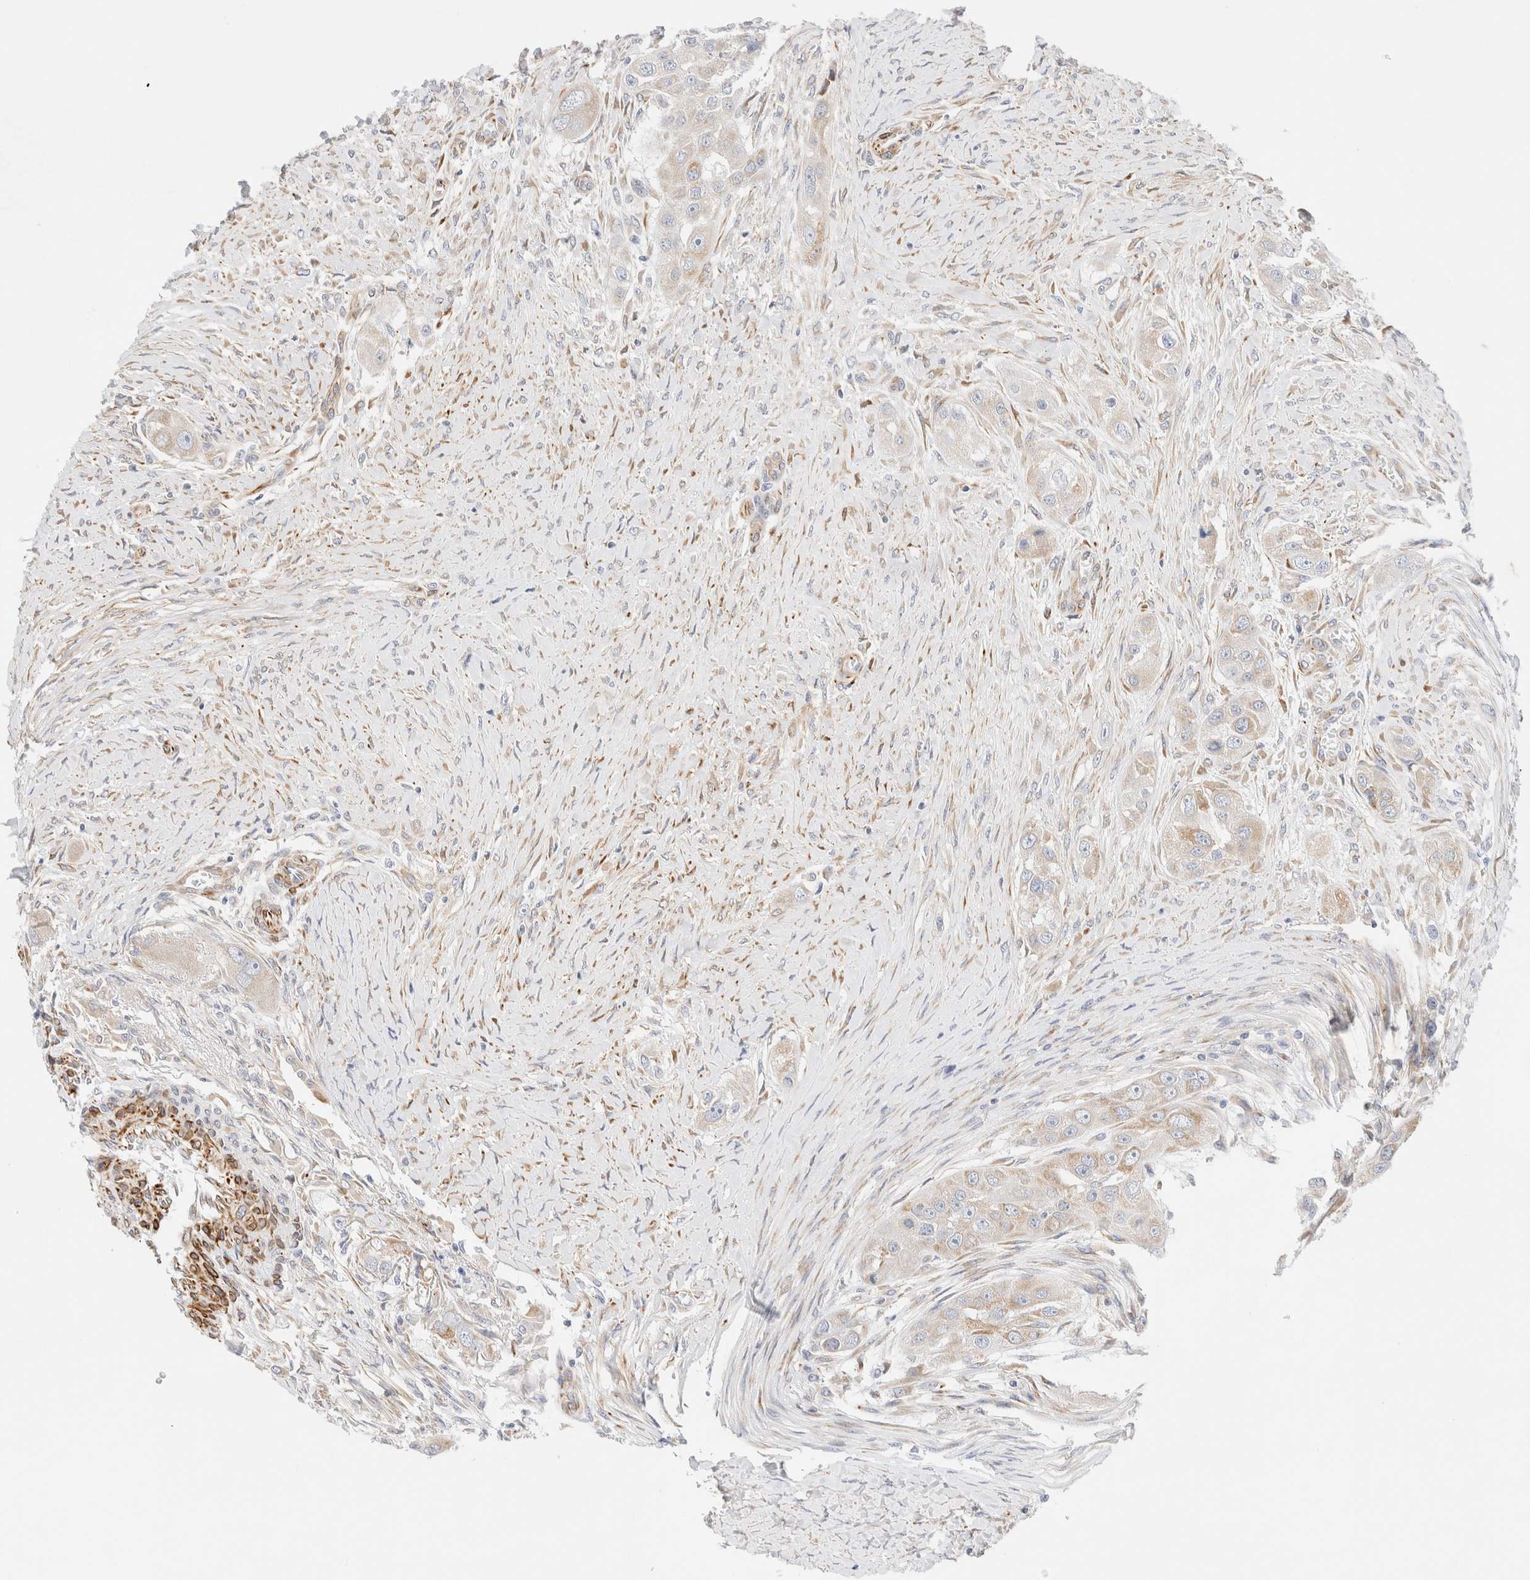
{"staining": {"intensity": "weak", "quantity": "<25%", "location": "cytoplasmic/membranous"}, "tissue": "head and neck cancer", "cell_type": "Tumor cells", "image_type": "cancer", "snomed": [{"axis": "morphology", "description": "Normal tissue, NOS"}, {"axis": "morphology", "description": "Squamous cell carcinoma, NOS"}, {"axis": "topography", "description": "Skeletal muscle"}, {"axis": "topography", "description": "Head-Neck"}], "caption": "A high-resolution histopathology image shows immunohistochemistry staining of squamous cell carcinoma (head and neck), which reveals no significant positivity in tumor cells.", "gene": "SLC25A48", "patient": {"sex": "male", "age": 51}}